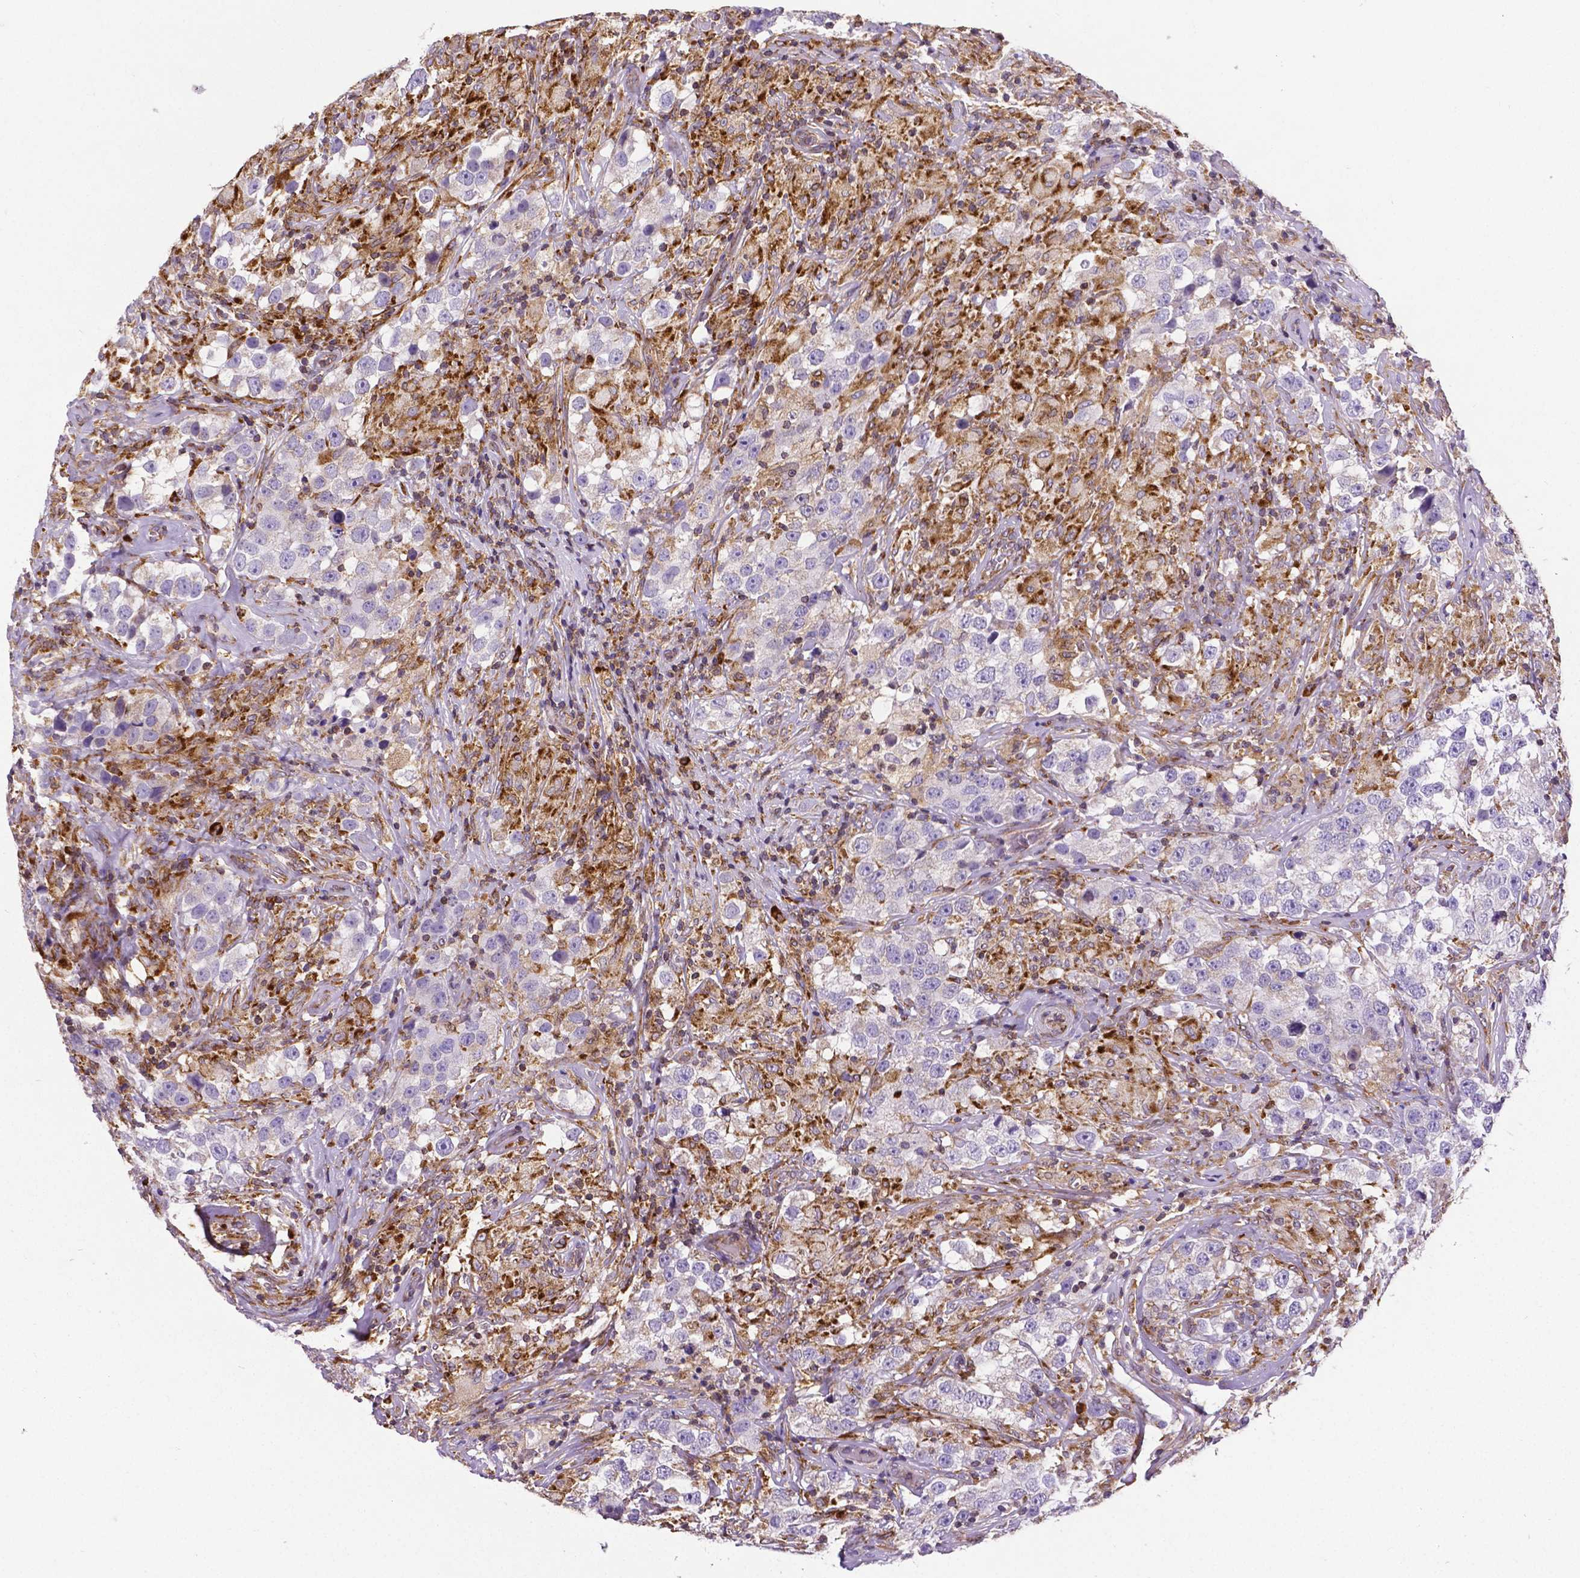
{"staining": {"intensity": "negative", "quantity": "none", "location": "none"}, "tissue": "testis cancer", "cell_type": "Tumor cells", "image_type": "cancer", "snomed": [{"axis": "morphology", "description": "Seminoma, NOS"}, {"axis": "topography", "description": "Testis"}], "caption": "IHC of human testis cancer demonstrates no expression in tumor cells. (DAB (3,3'-diaminobenzidine) immunohistochemistry with hematoxylin counter stain).", "gene": "MTDH", "patient": {"sex": "male", "age": 46}}